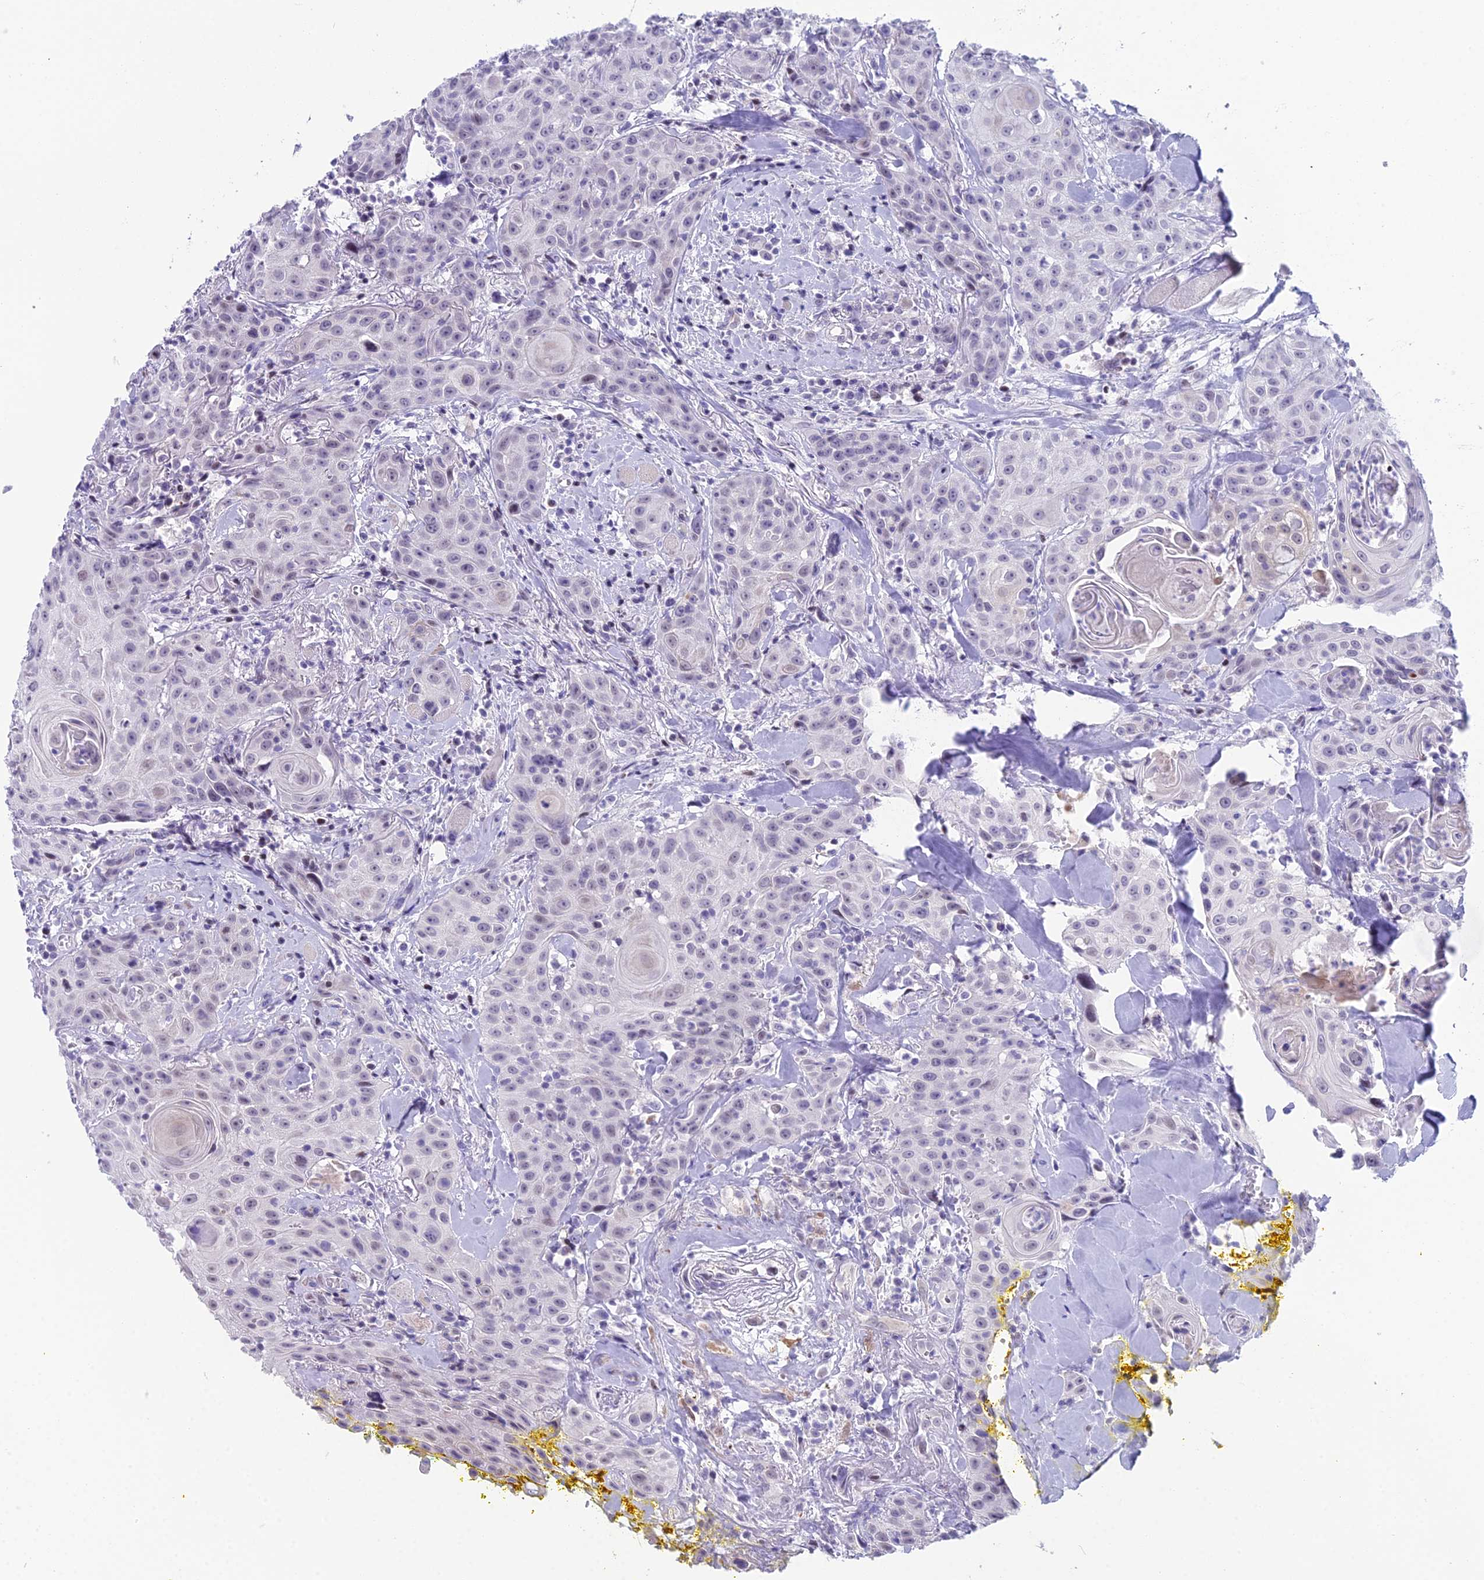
{"staining": {"intensity": "negative", "quantity": "none", "location": "none"}, "tissue": "head and neck cancer", "cell_type": "Tumor cells", "image_type": "cancer", "snomed": [{"axis": "morphology", "description": "Squamous cell carcinoma, NOS"}, {"axis": "topography", "description": "Oral tissue"}, {"axis": "topography", "description": "Head-Neck"}], "caption": "DAB immunohistochemical staining of head and neck squamous cell carcinoma reveals no significant positivity in tumor cells. The staining is performed using DAB (3,3'-diaminobenzidine) brown chromogen with nuclei counter-stained in using hematoxylin.", "gene": "CC2D2A", "patient": {"sex": "female", "age": 82}}